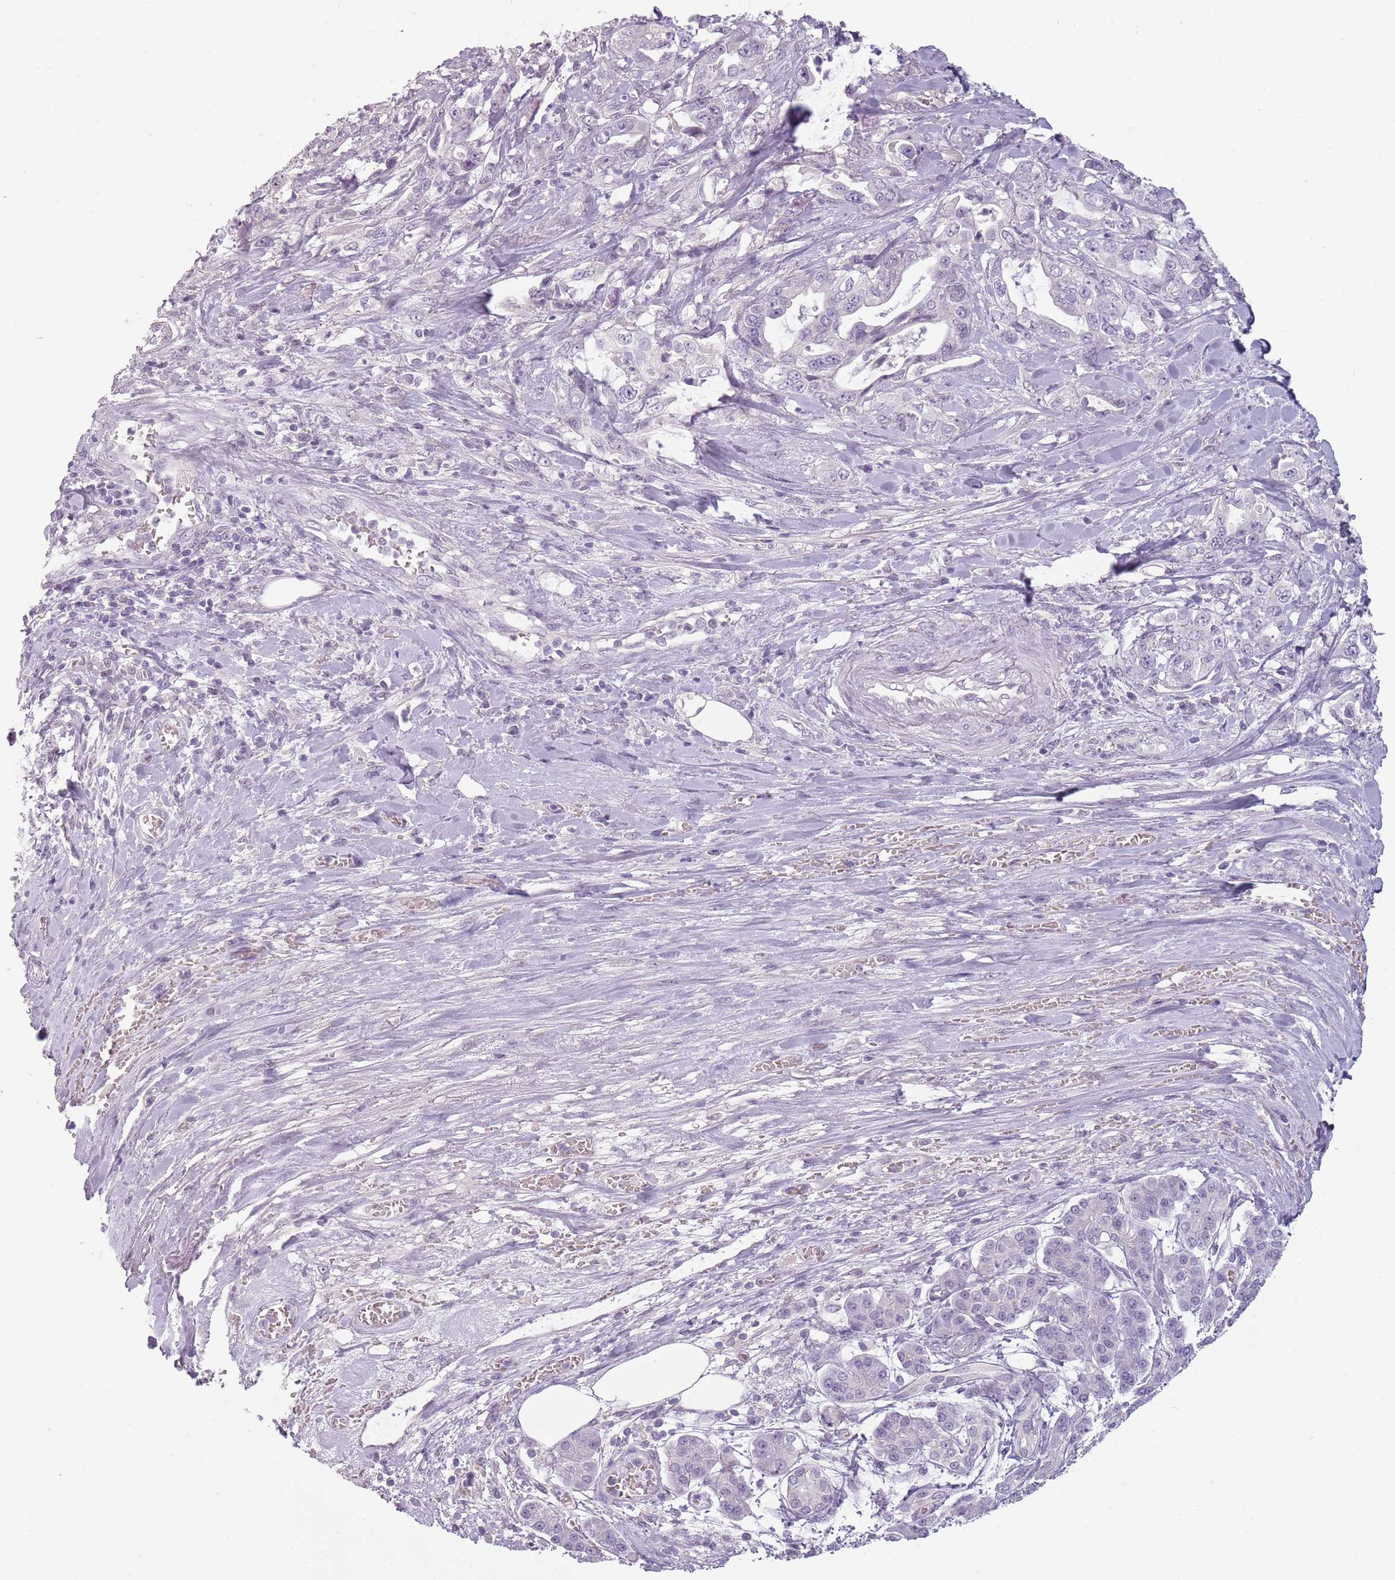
{"staining": {"intensity": "negative", "quantity": "none", "location": "none"}, "tissue": "pancreatic cancer", "cell_type": "Tumor cells", "image_type": "cancer", "snomed": [{"axis": "morphology", "description": "Adenocarcinoma, NOS"}, {"axis": "topography", "description": "Pancreas"}], "caption": "Tumor cells show no significant protein positivity in pancreatic adenocarcinoma.", "gene": "PIEZO1", "patient": {"sex": "female", "age": 61}}